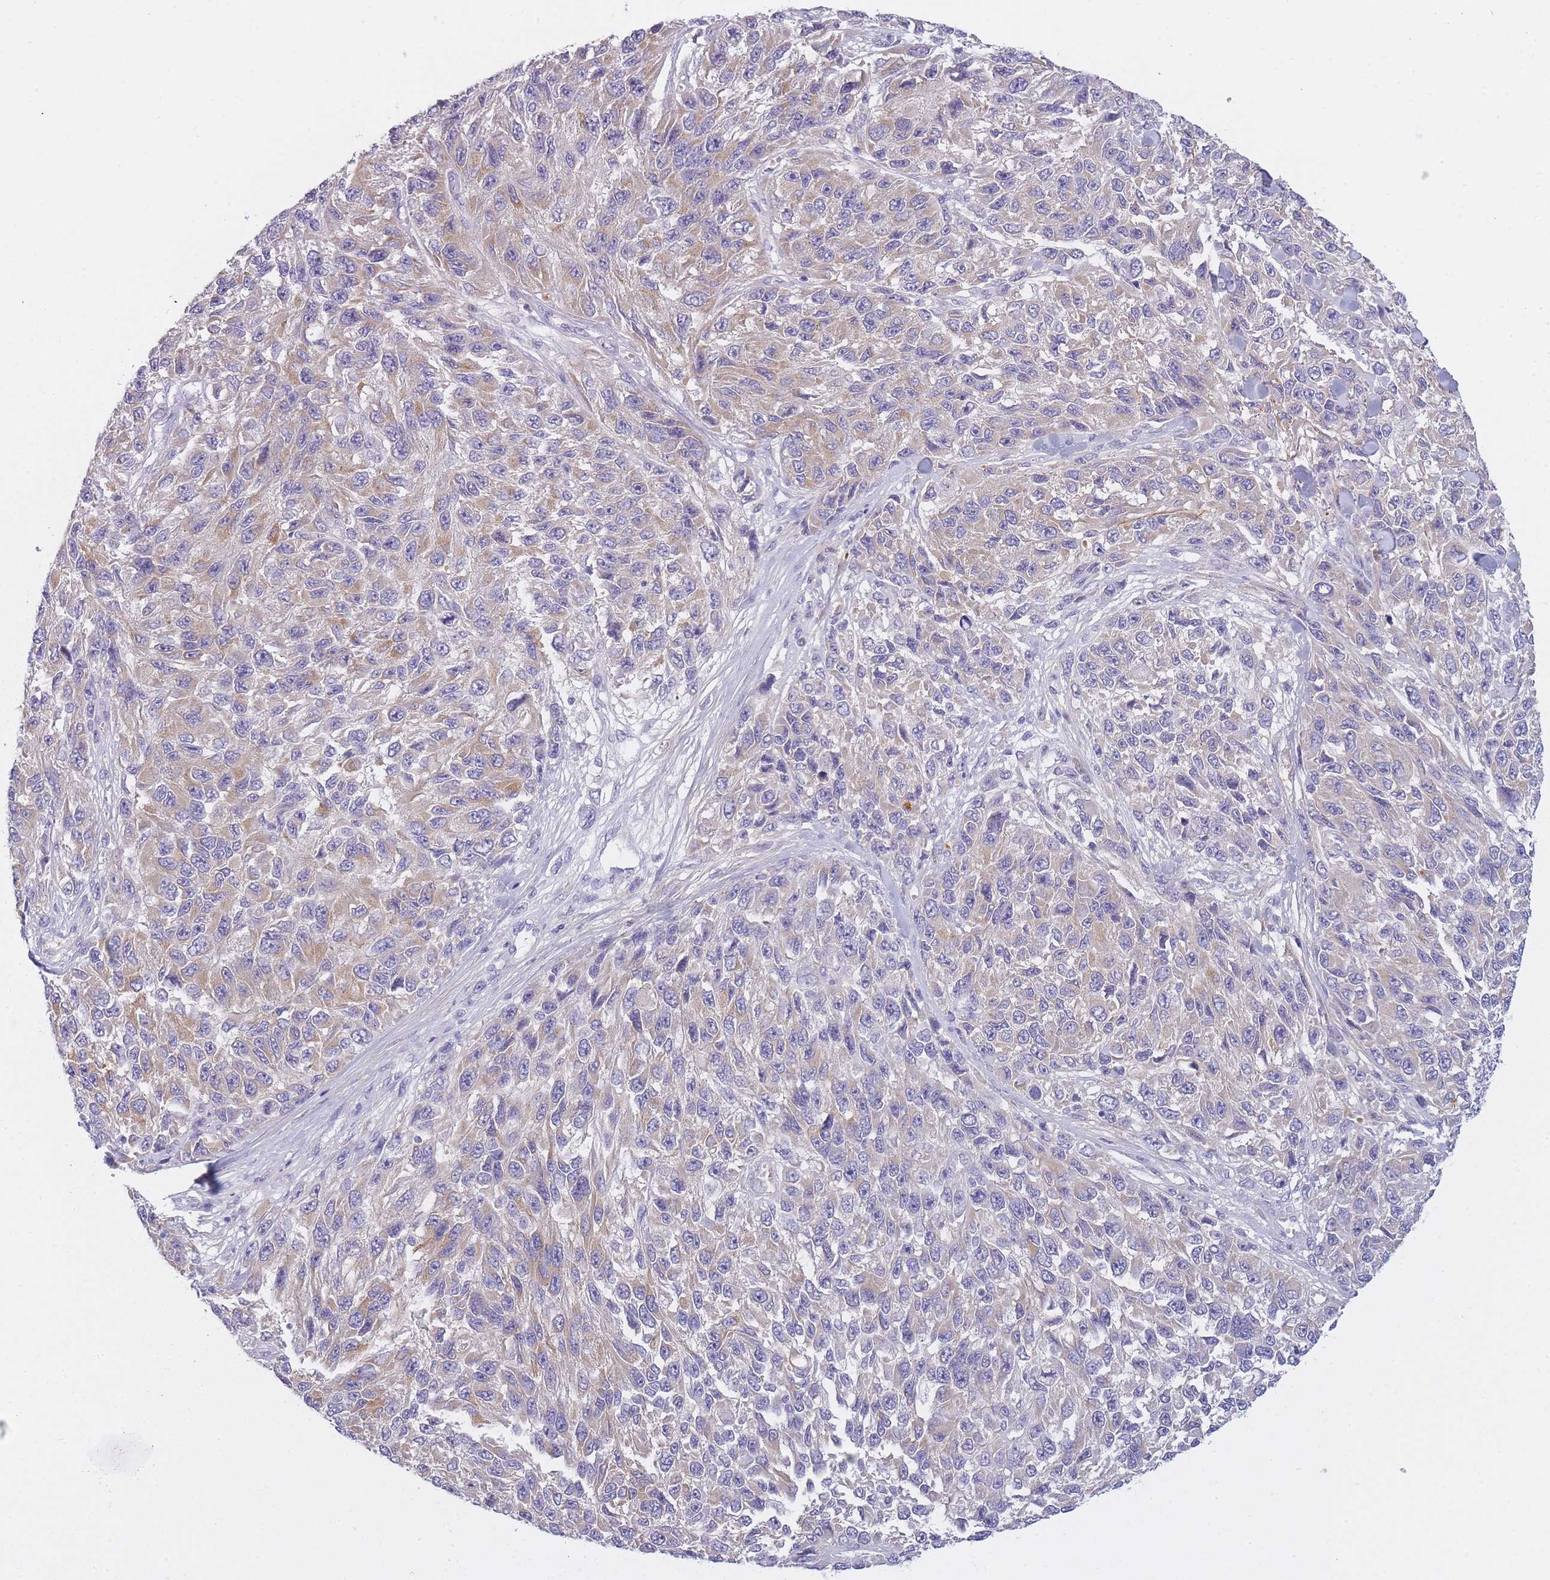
{"staining": {"intensity": "weak", "quantity": "<25%", "location": "cytoplasmic/membranous"}, "tissue": "melanoma", "cell_type": "Tumor cells", "image_type": "cancer", "snomed": [{"axis": "morphology", "description": "Malignant melanoma, NOS"}, {"axis": "topography", "description": "Skin"}], "caption": "Protein analysis of malignant melanoma exhibits no significant staining in tumor cells.", "gene": "AP3M2", "patient": {"sex": "female", "age": 96}}